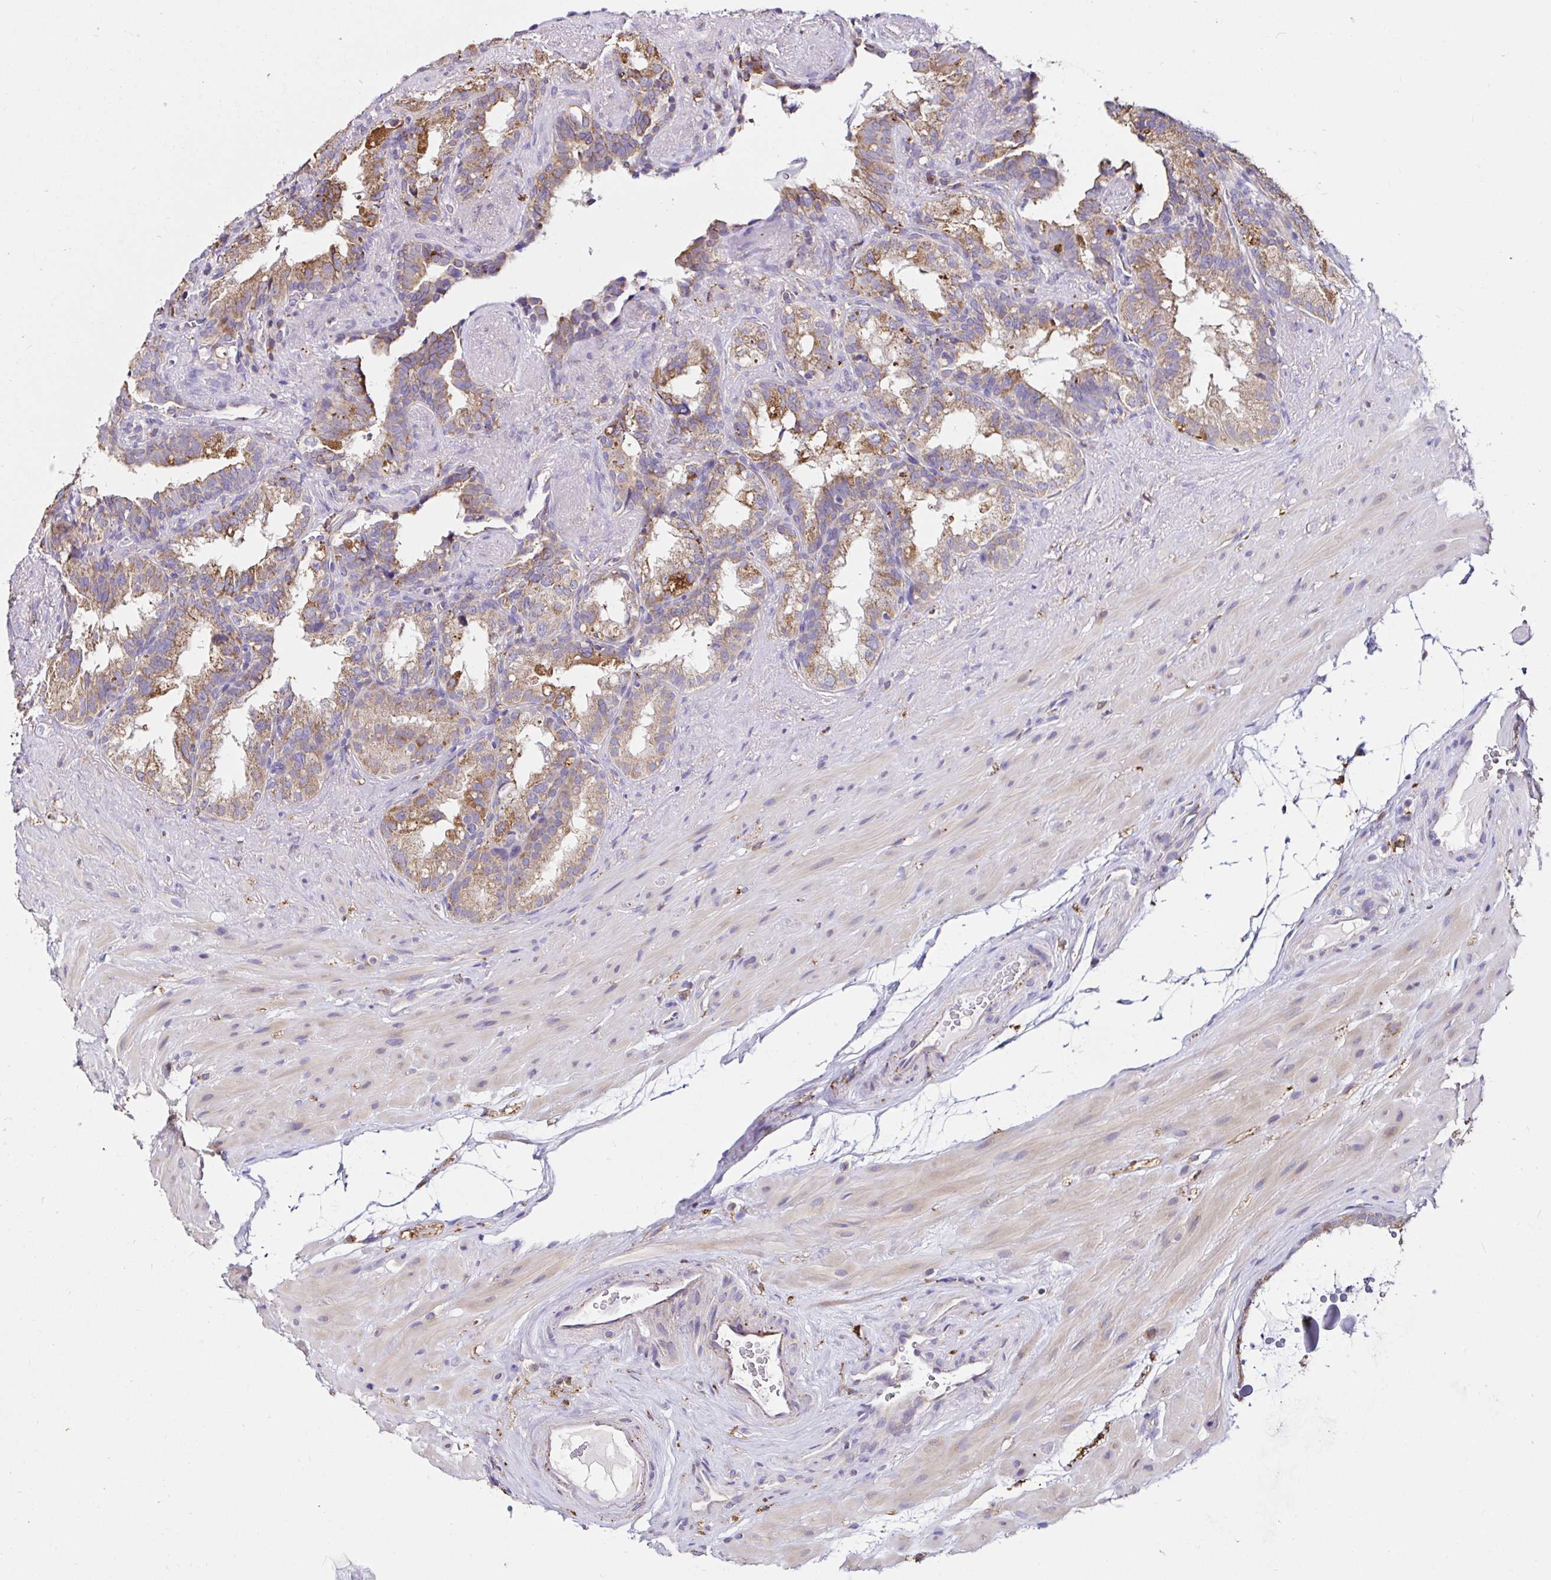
{"staining": {"intensity": "moderate", "quantity": ">75%", "location": "cytoplasmic/membranous"}, "tissue": "seminal vesicle", "cell_type": "Glandular cells", "image_type": "normal", "snomed": [{"axis": "morphology", "description": "Normal tissue, NOS"}, {"axis": "topography", "description": "Seminal veicle"}], "caption": "Unremarkable seminal vesicle reveals moderate cytoplasmic/membranous staining in about >75% of glandular cells, visualized by immunohistochemistry. (DAB IHC with brightfield microscopy, high magnification).", "gene": "MSR1", "patient": {"sex": "male", "age": 60}}